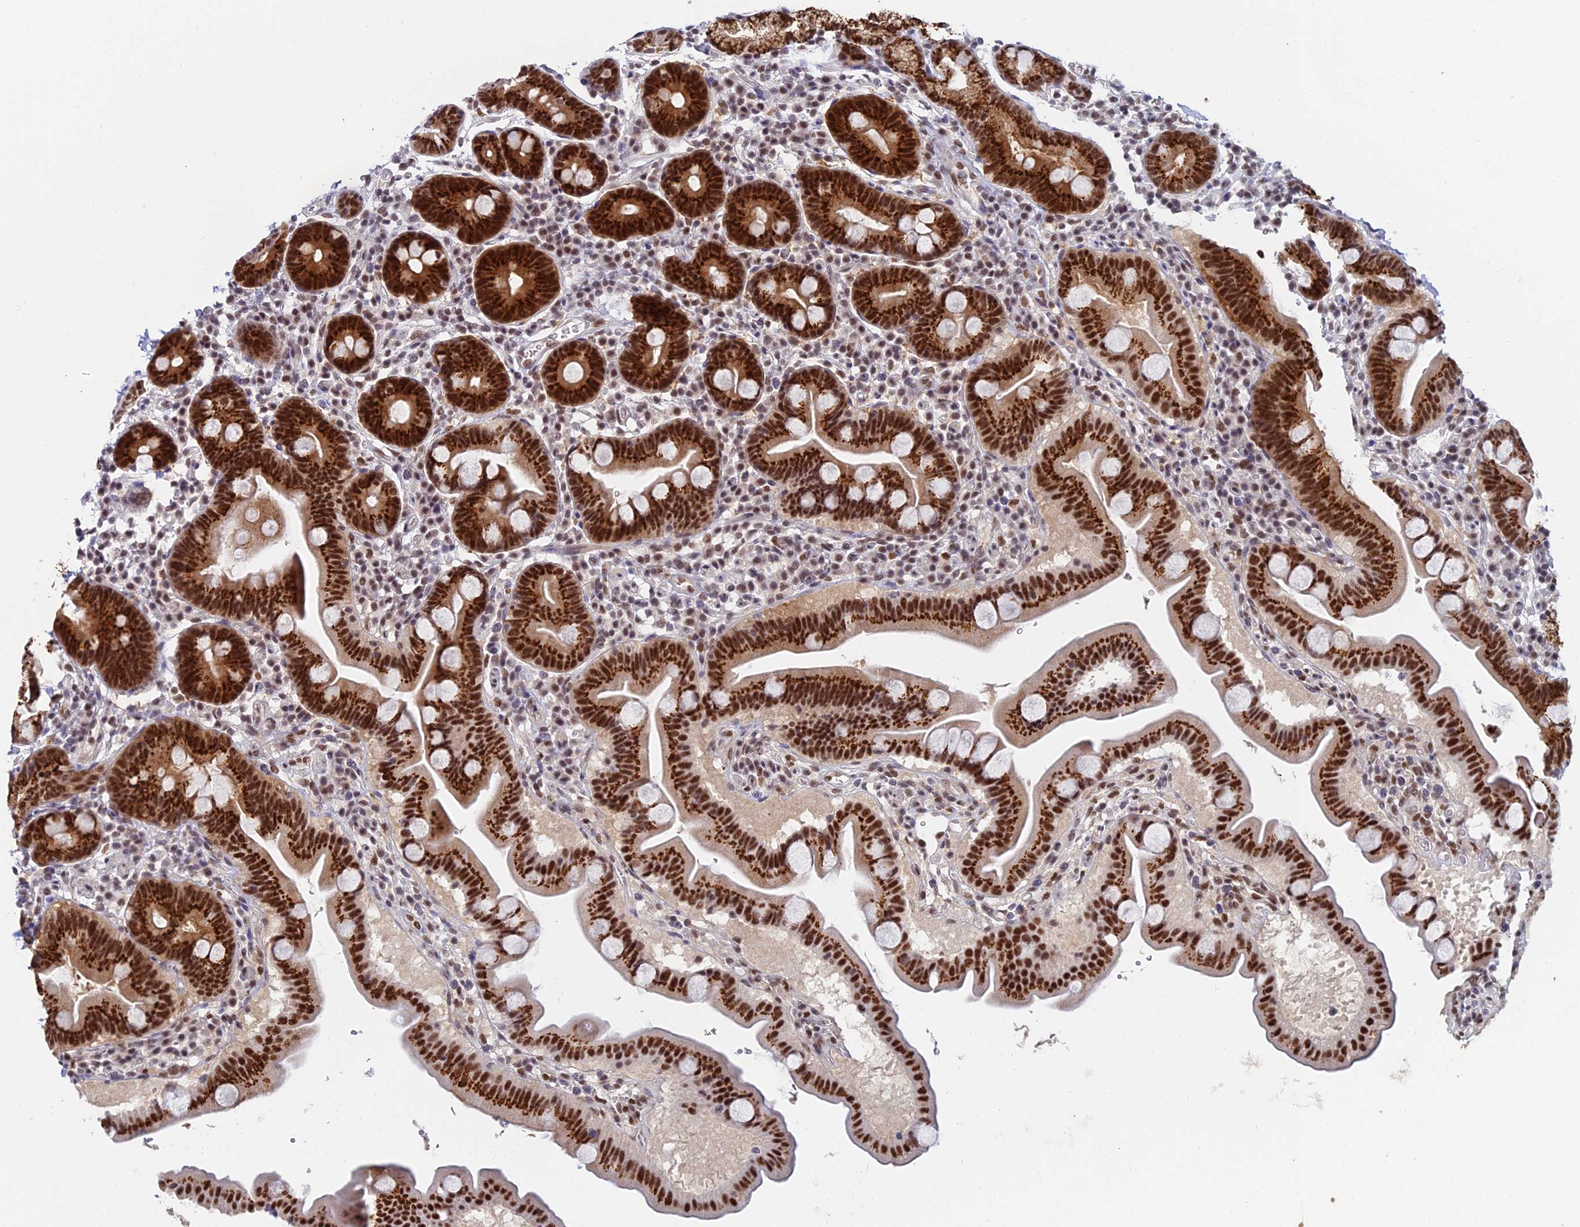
{"staining": {"intensity": "strong", "quantity": ">75%", "location": "cytoplasmic/membranous,nuclear"}, "tissue": "duodenum", "cell_type": "Glandular cells", "image_type": "normal", "snomed": [{"axis": "morphology", "description": "Normal tissue, NOS"}, {"axis": "topography", "description": "Duodenum"}], "caption": "IHC of normal duodenum shows high levels of strong cytoplasmic/membranous,nuclear staining in approximately >75% of glandular cells.", "gene": "THOC3", "patient": {"sex": "male", "age": 54}}